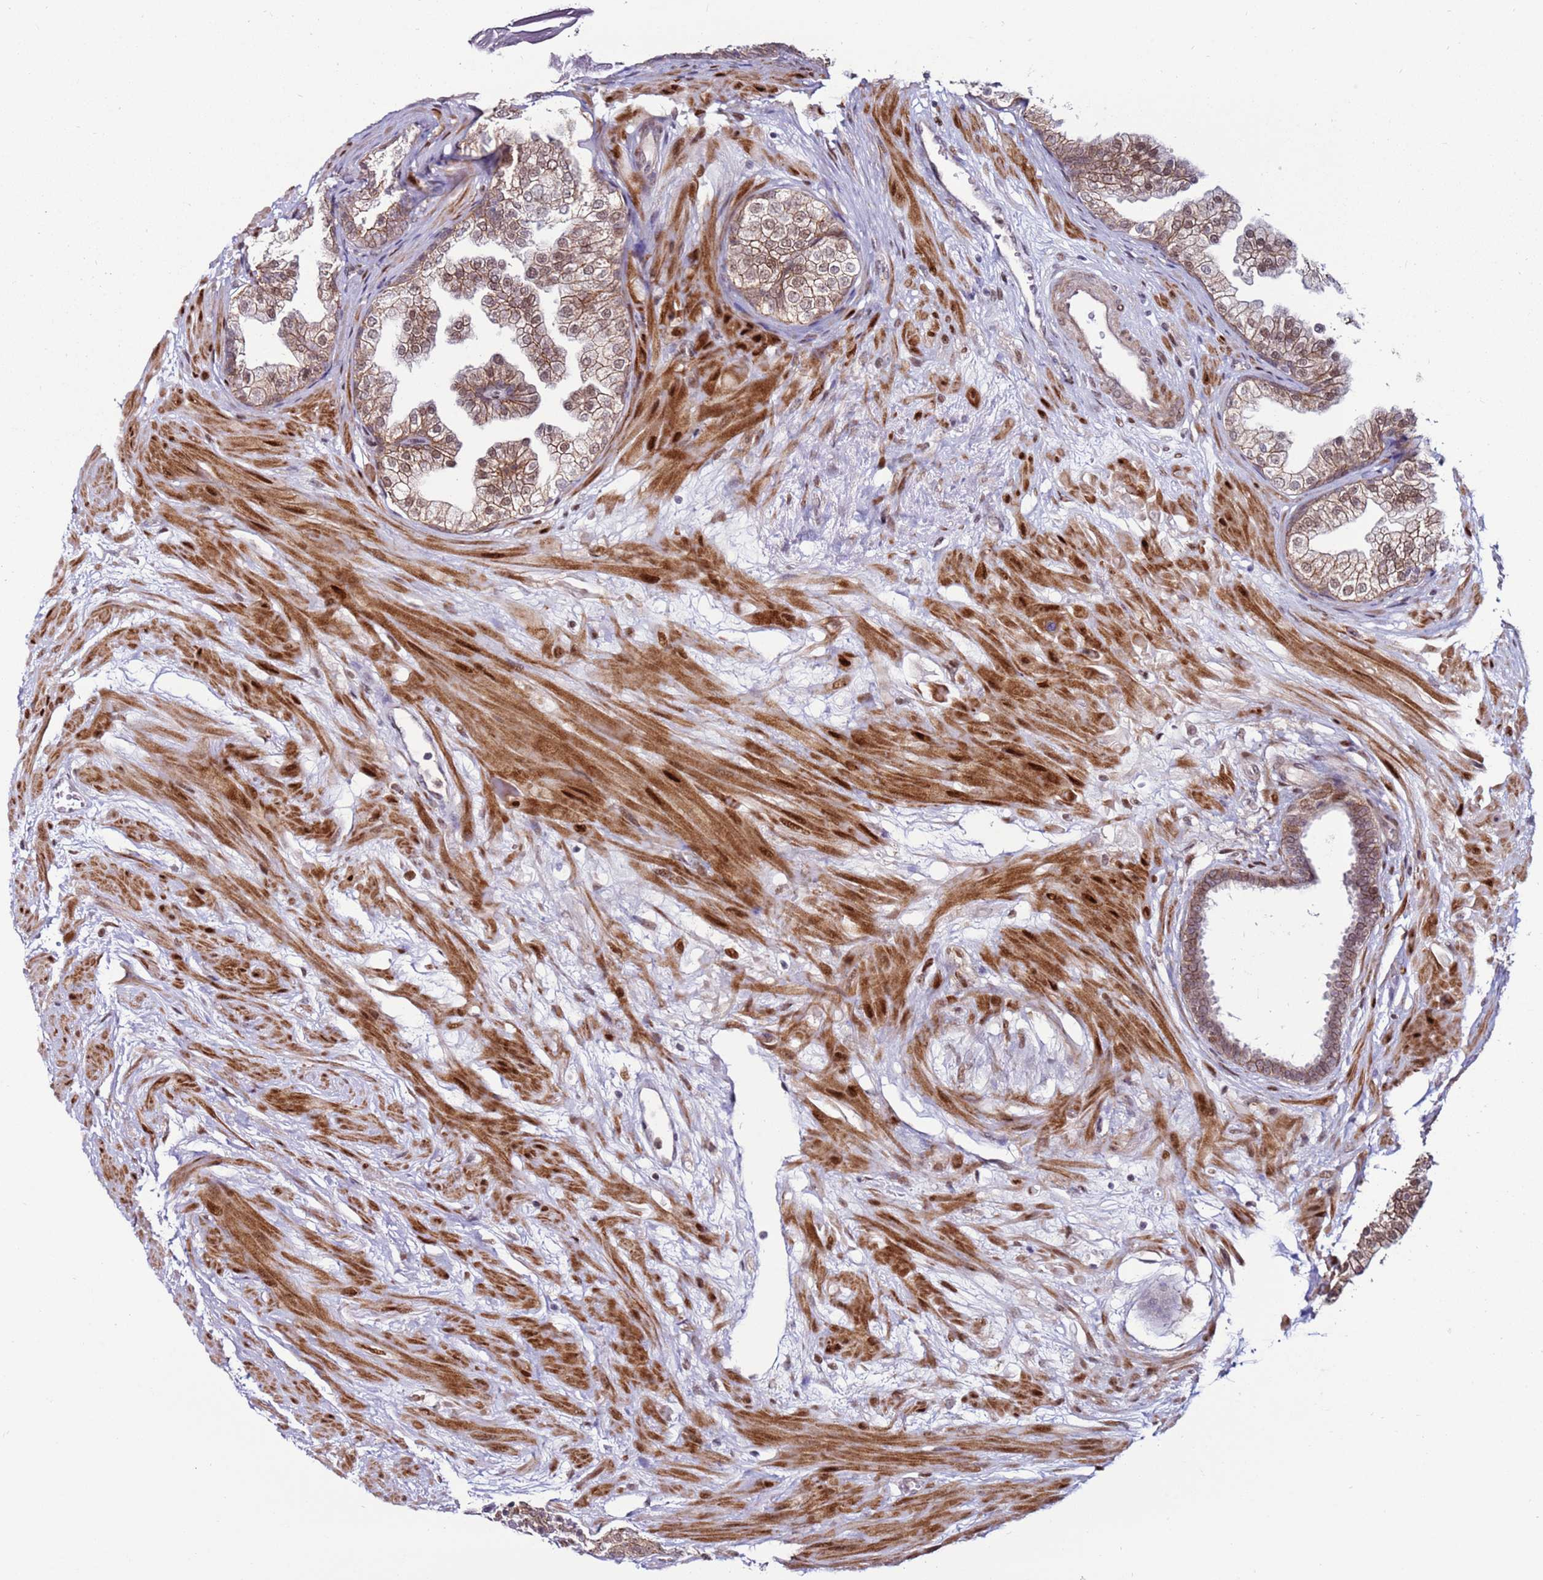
{"staining": {"intensity": "moderate", "quantity": "25%-75%", "location": "cytoplasmic/membranous,nuclear"}, "tissue": "prostate", "cell_type": "Glandular cells", "image_type": "normal", "snomed": [{"axis": "morphology", "description": "Normal tissue, NOS"}, {"axis": "topography", "description": "Prostate"}], "caption": "This is a photomicrograph of IHC staining of benign prostate, which shows moderate expression in the cytoplasmic/membranous,nuclear of glandular cells.", "gene": "KPNA4", "patient": {"sex": "male", "age": 48}}